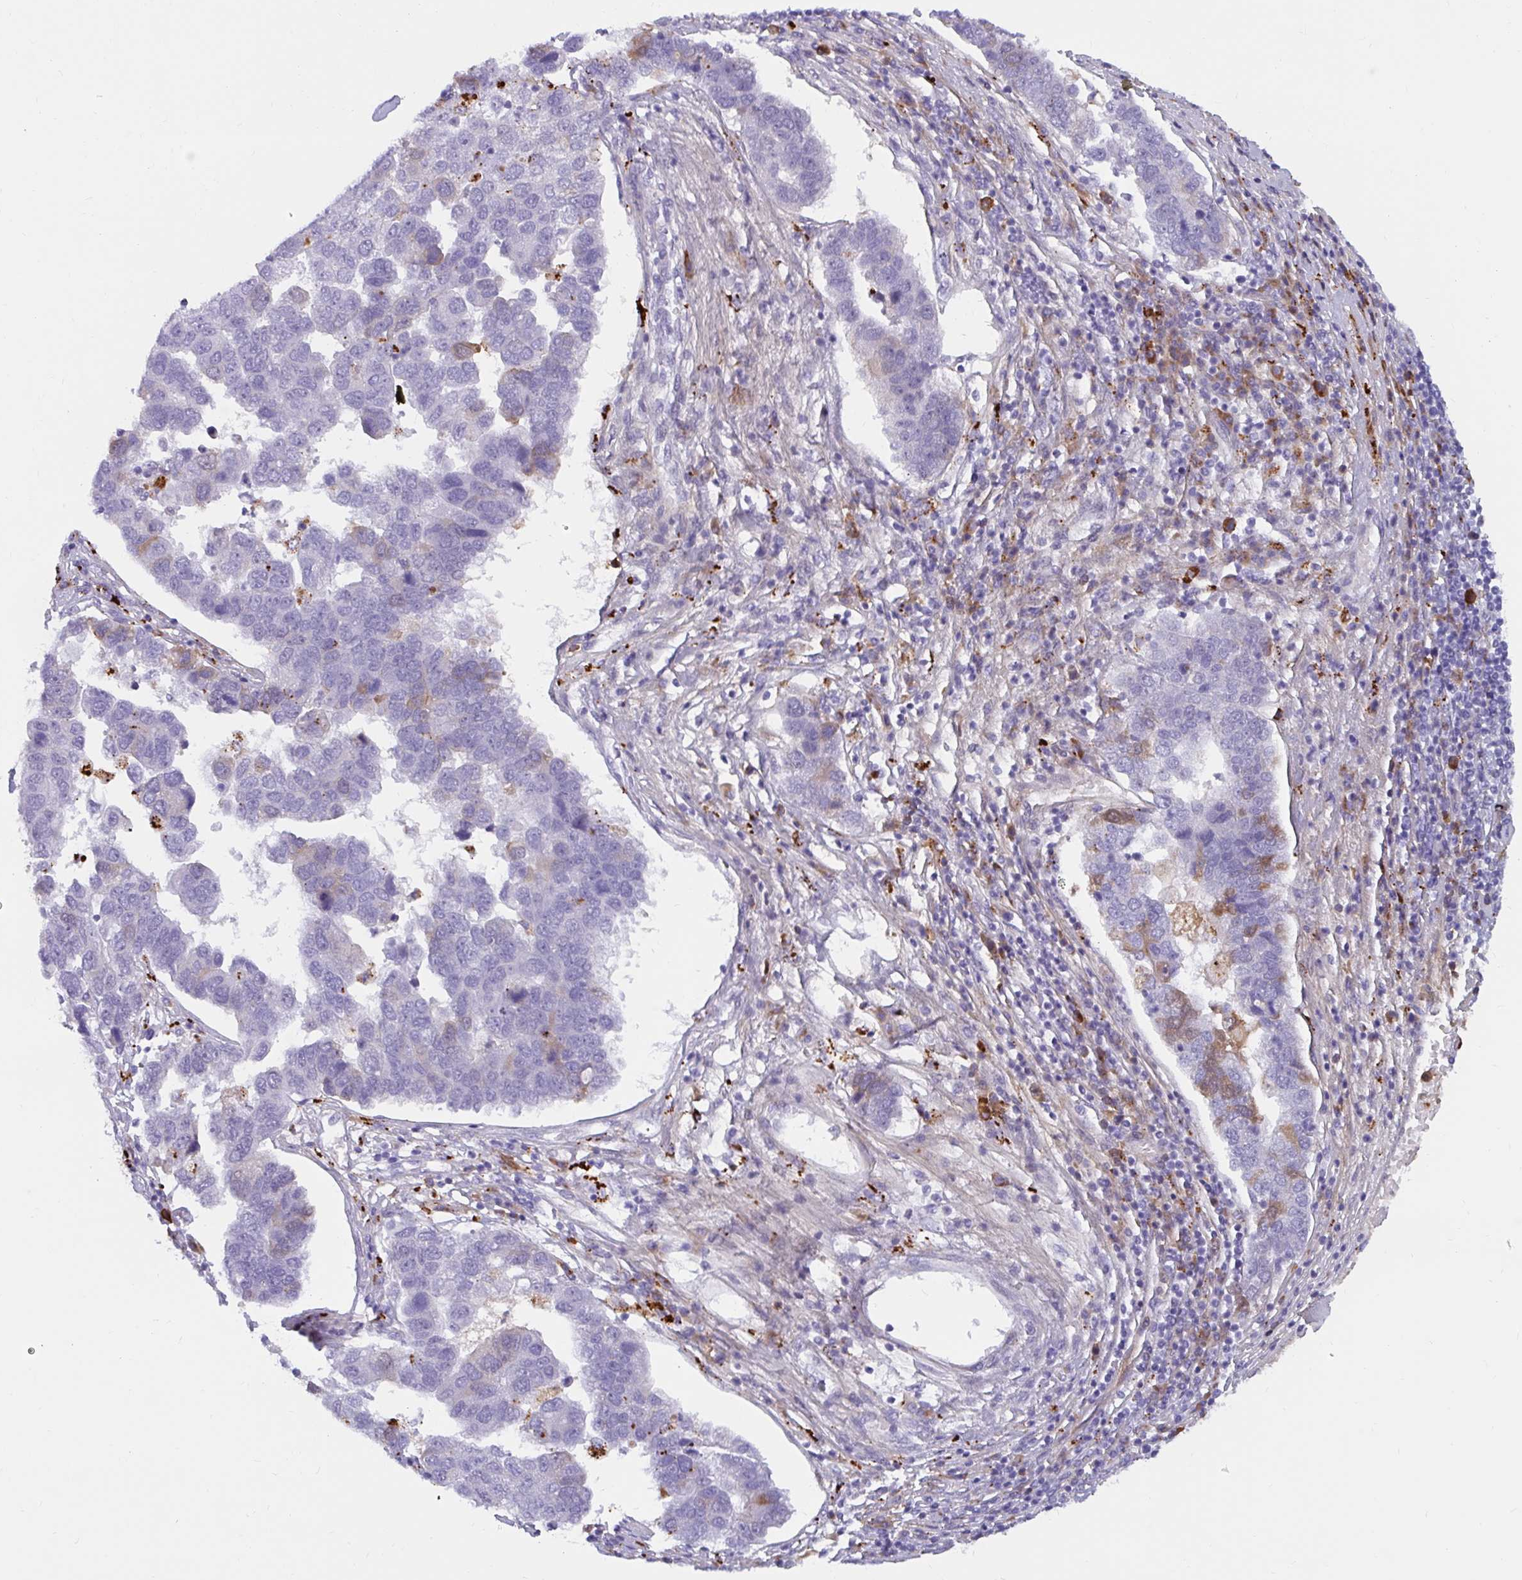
{"staining": {"intensity": "weak", "quantity": "<25%", "location": "cytoplasmic/membranous"}, "tissue": "pancreatic cancer", "cell_type": "Tumor cells", "image_type": "cancer", "snomed": [{"axis": "morphology", "description": "Adenocarcinoma, NOS"}, {"axis": "topography", "description": "Pancreas"}], "caption": "Immunohistochemistry (IHC) photomicrograph of neoplastic tissue: pancreatic cancer stained with DAB (3,3'-diaminobenzidine) demonstrates no significant protein positivity in tumor cells.", "gene": "FAM219B", "patient": {"sex": "female", "age": 61}}